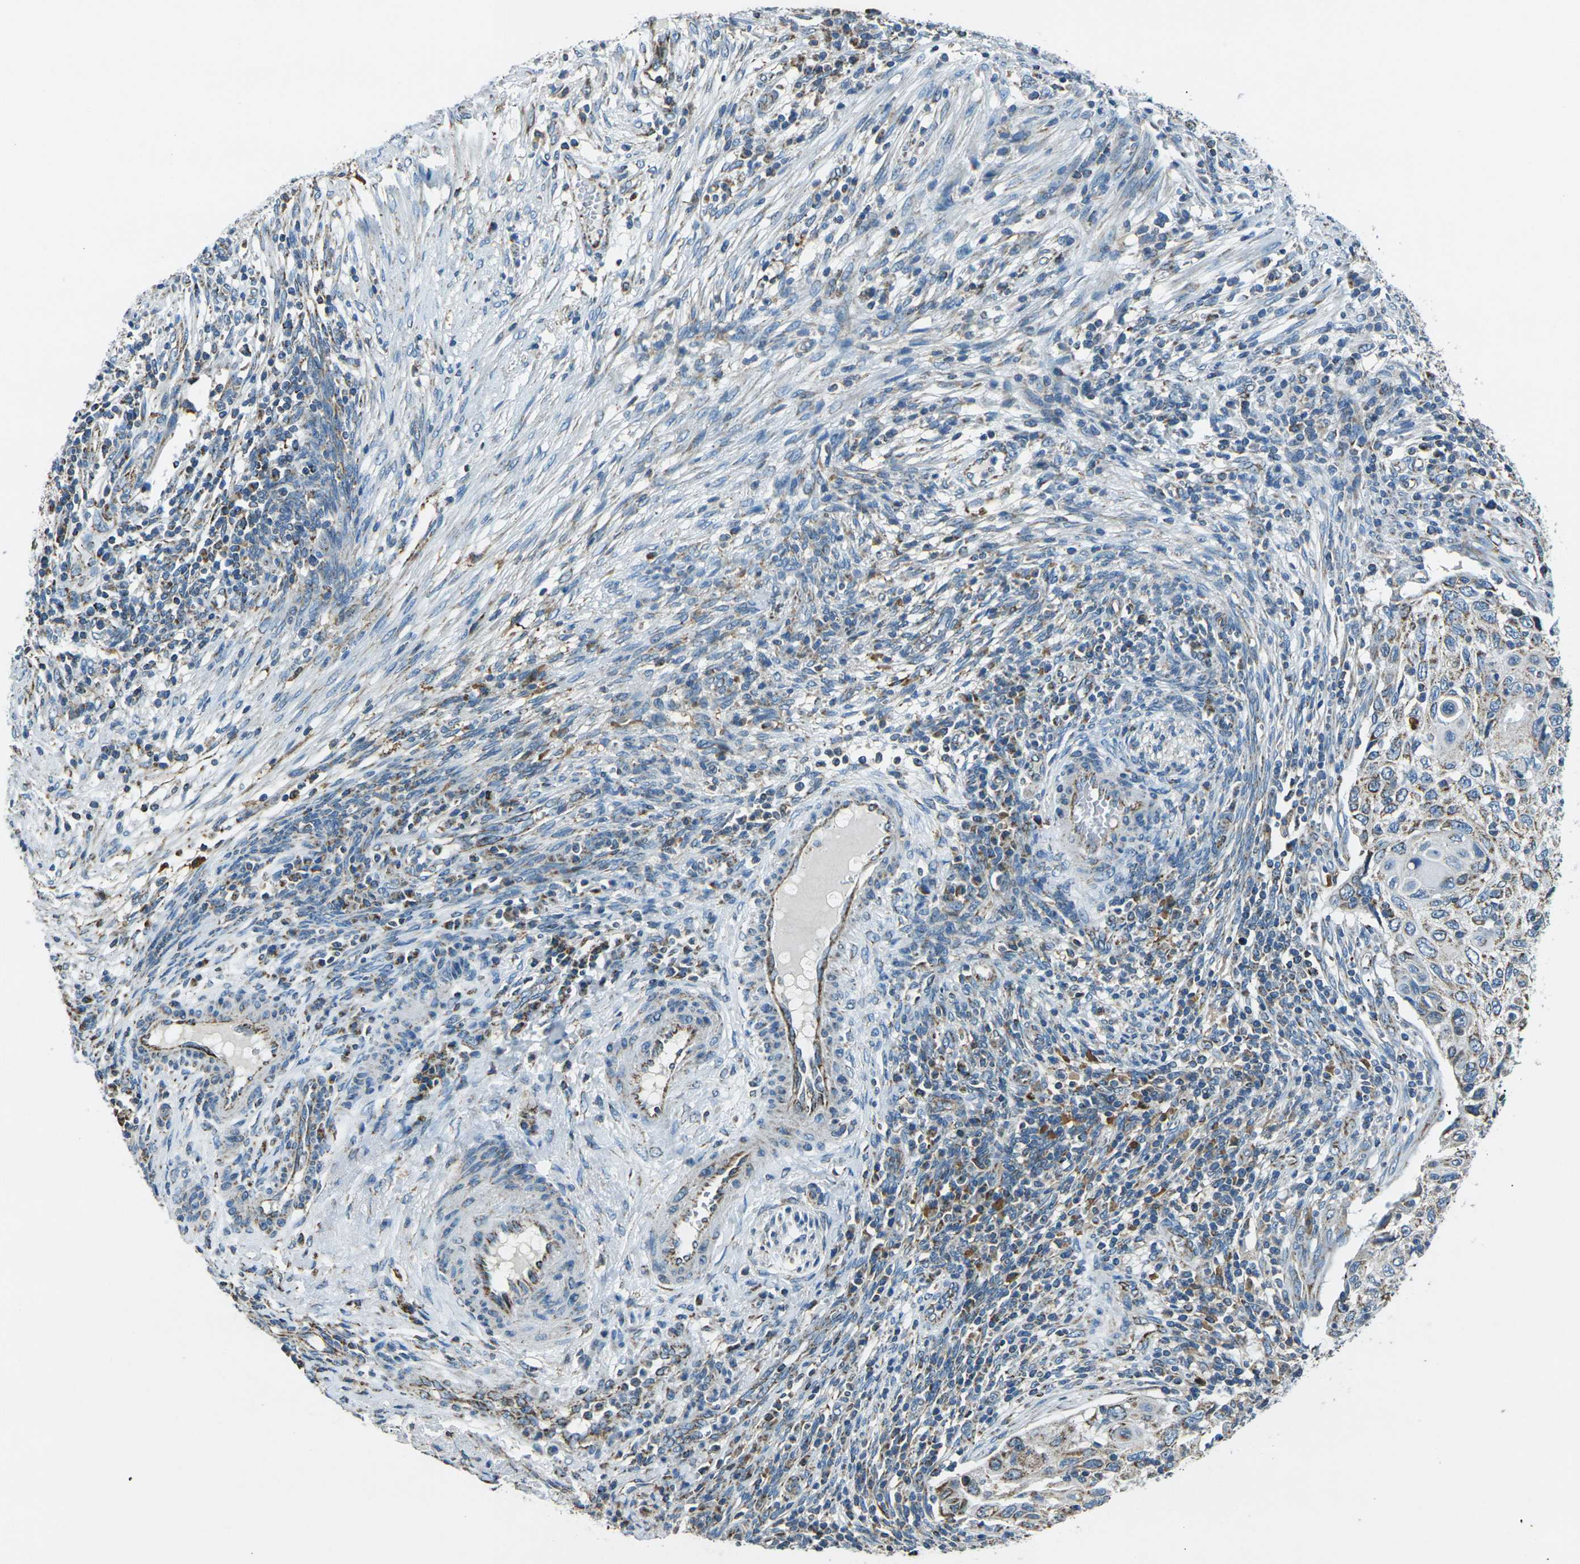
{"staining": {"intensity": "weak", "quantity": ">75%", "location": "cytoplasmic/membranous"}, "tissue": "cervical cancer", "cell_type": "Tumor cells", "image_type": "cancer", "snomed": [{"axis": "morphology", "description": "Squamous cell carcinoma, NOS"}, {"axis": "topography", "description": "Cervix"}], "caption": "Approximately >75% of tumor cells in cervical cancer (squamous cell carcinoma) exhibit weak cytoplasmic/membranous protein staining as visualized by brown immunohistochemical staining.", "gene": "IRF3", "patient": {"sex": "female", "age": 70}}